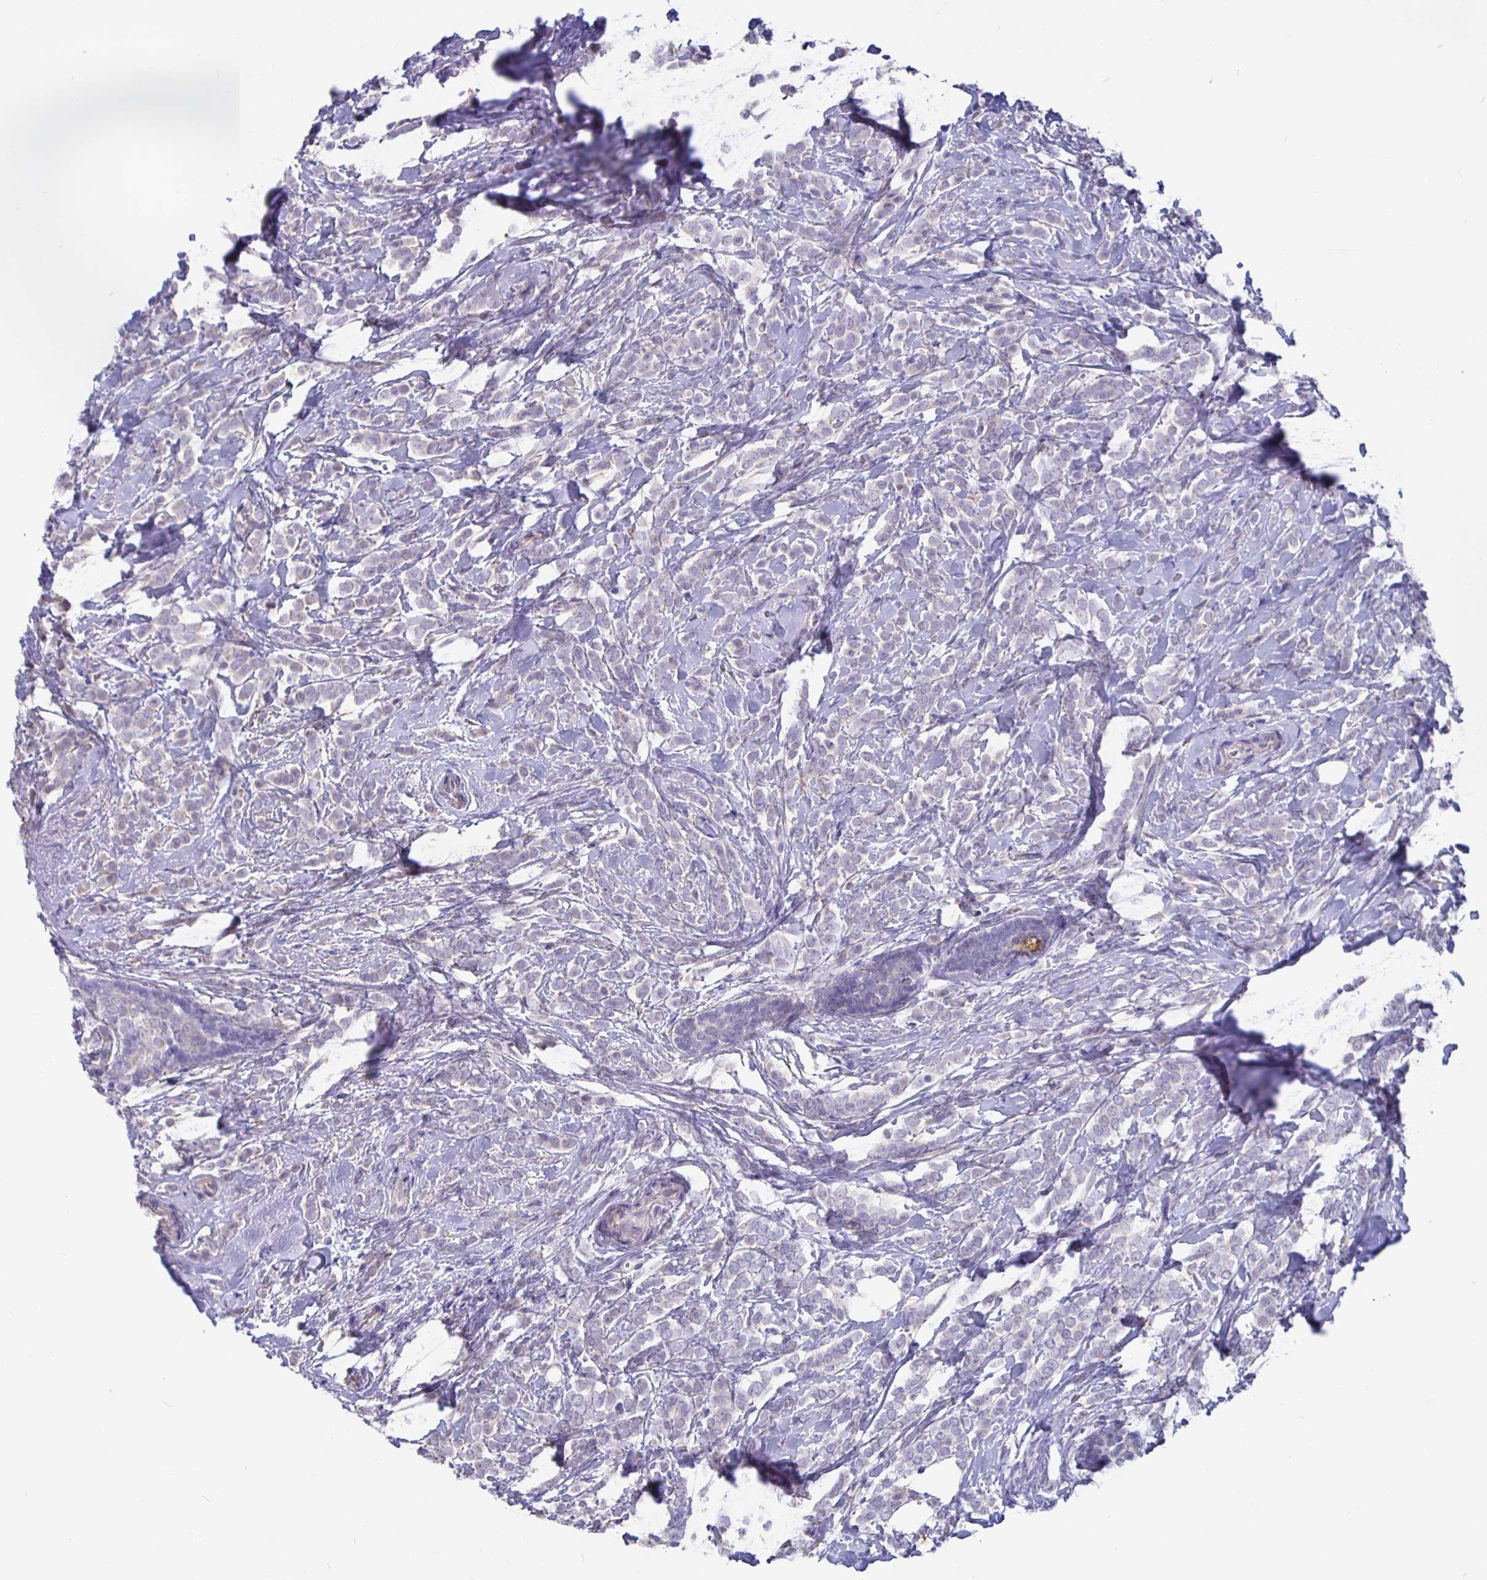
{"staining": {"intensity": "negative", "quantity": "none", "location": "none"}, "tissue": "breast cancer", "cell_type": "Tumor cells", "image_type": "cancer", "snomed": [{"axis": "morphology", "description": "Lobular carcinoma"}, {"axis": "topography", "description": "Breast"}], "caption": "Breast cancer stained for a protein using IHC exhibits no positivity tumor cells.", "gene": "DNAI2", "patient": {"sex": "female", "age": 49}}